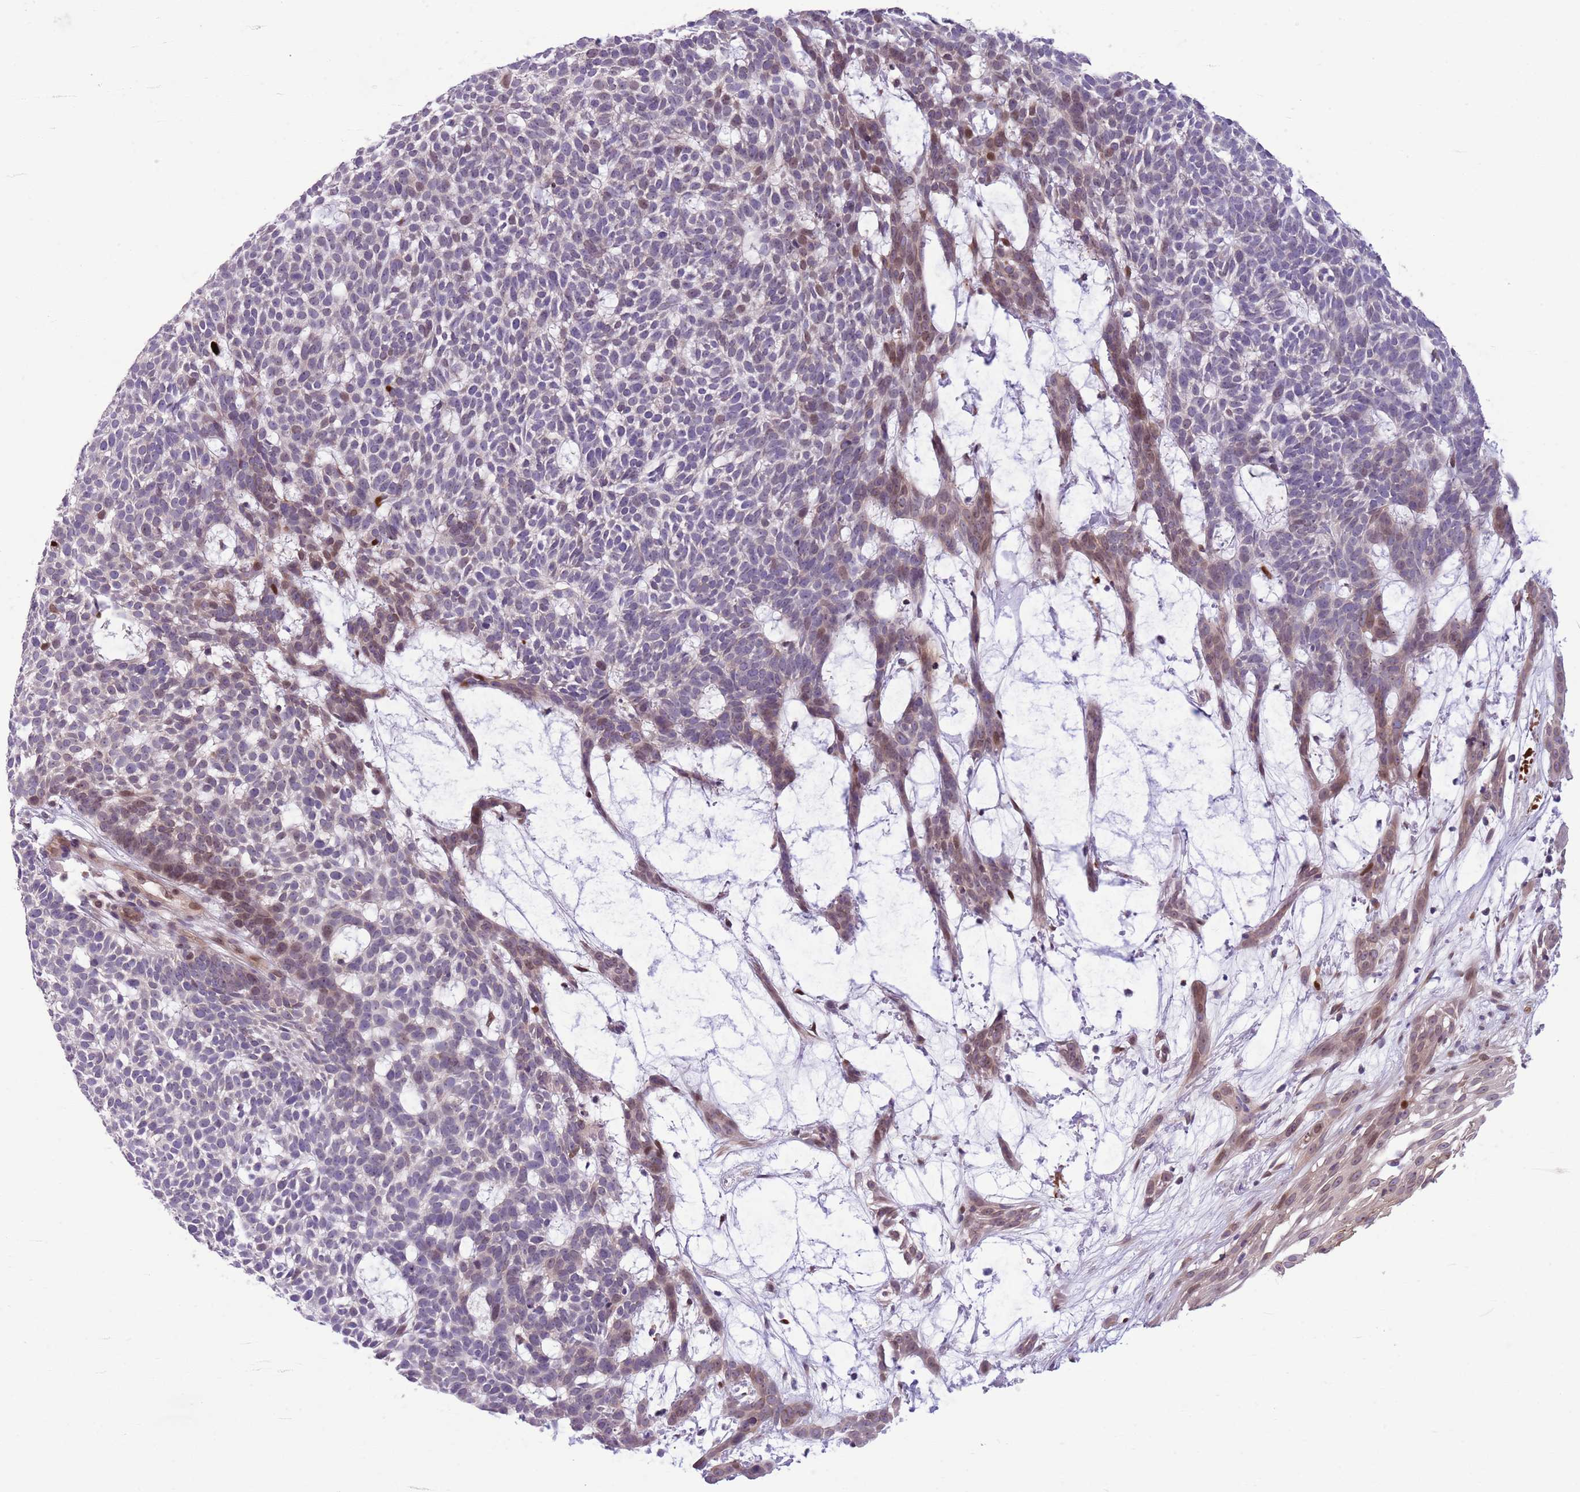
{"staining": {"intensity": "moderate", "quantity": "<25%", "location": "cytoplasmic/membranous,nuclear"}, "tissue": "skin cancer", "cell_type": "Tumor cells", "image_type": "cancer", "snomed": [{"axis": "morphology", "description": "Basal cell carcinoma"}, {"axis": "topography", "description": "Skin"}], "caption": "Immunohistochemistry (IHC) image of human skin cancer stained for a protein (brown), which reveals low levels of moderate cytoplasmic/membranous and nuclear staining in about <25% of tumor cells.", "gene": "CCND2", "patient": {"sex": "female", "age": 78}}